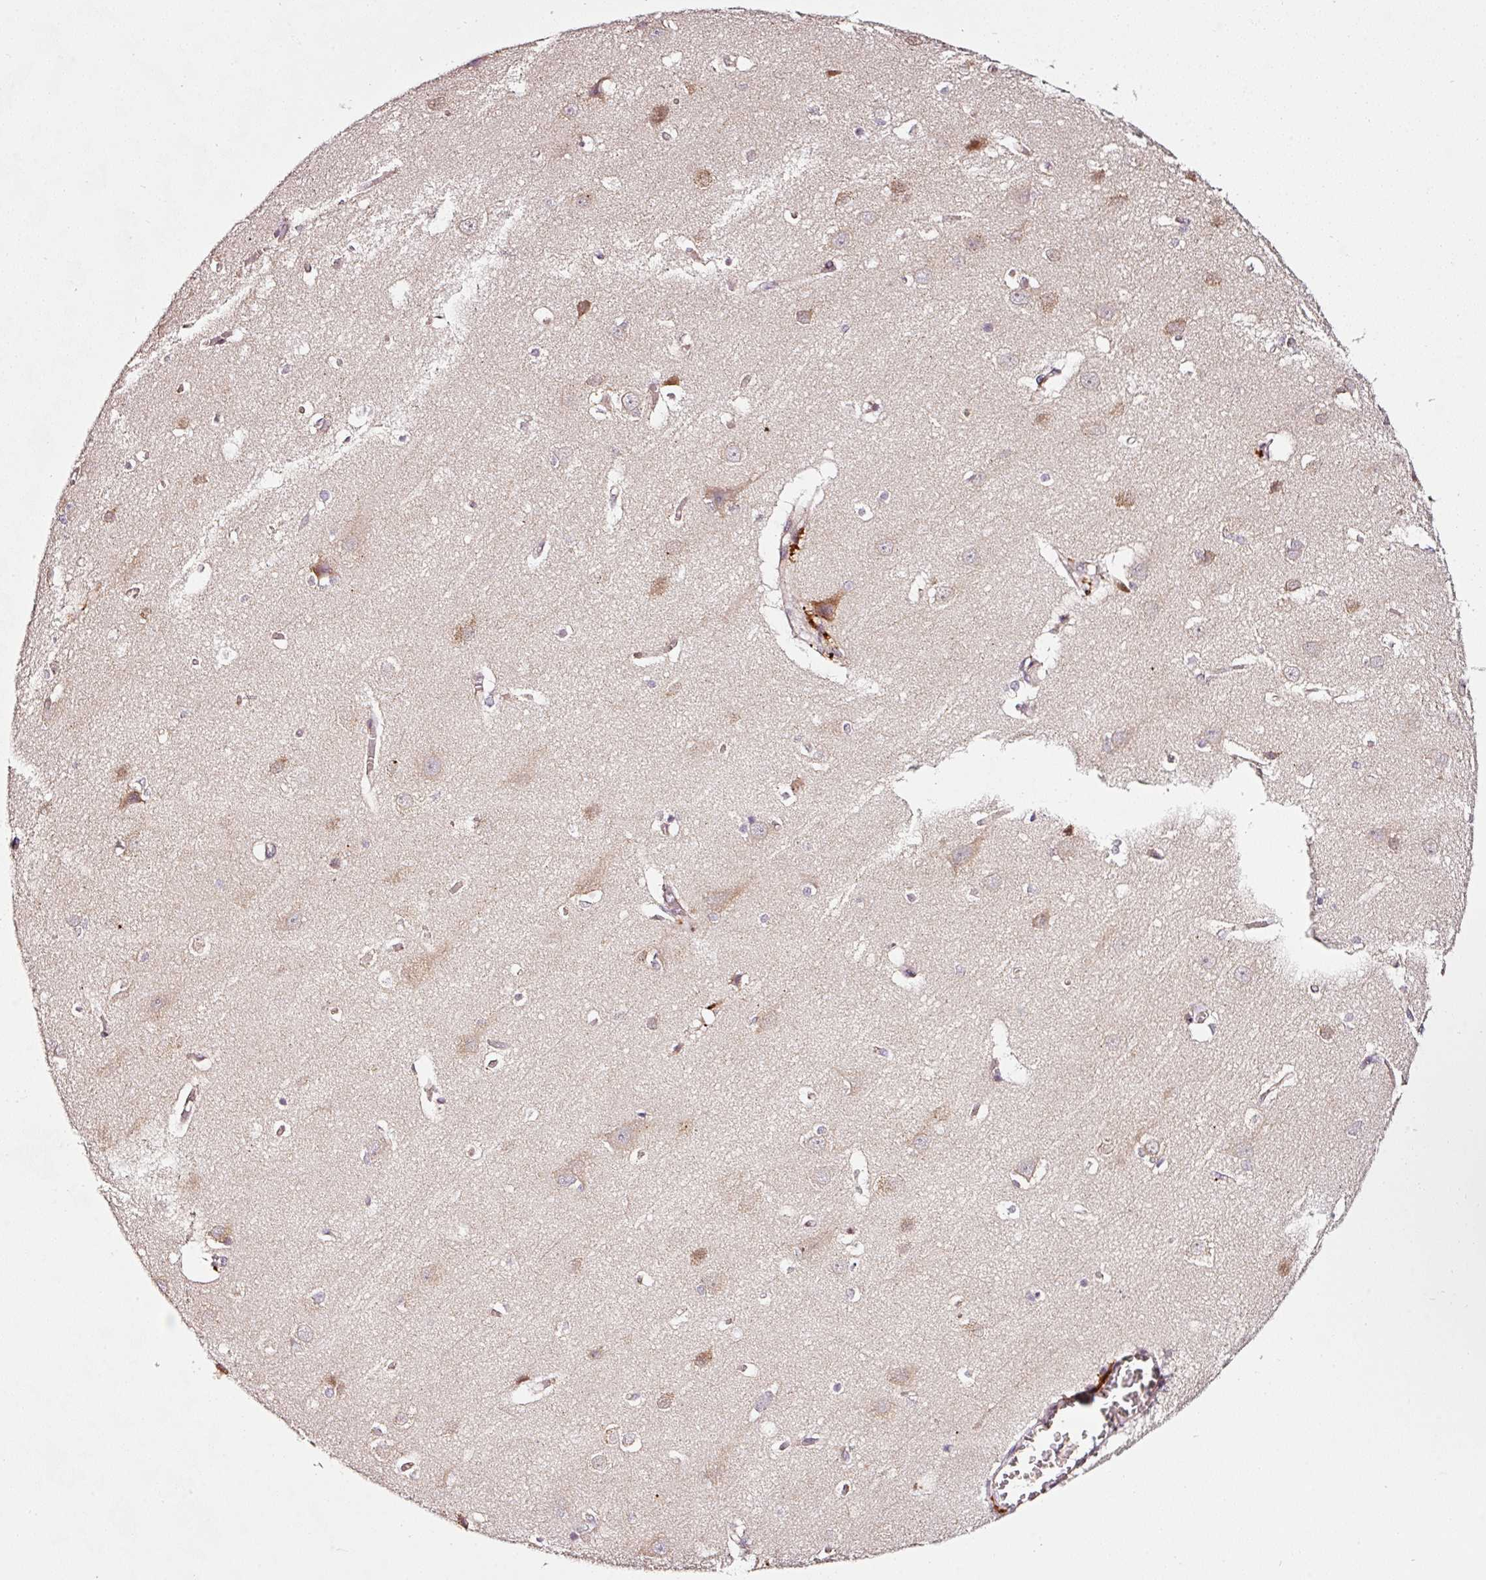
{"staining": {"intensity": "moderate", "quantity": "25%-75%", "location": "cytoplasmic/membranous"}, "tissue": "cerebral cortex", "cell_type": "Endothelial cells", "image_type": "normal", "snomed": [{"axis": "morphology", "description": "Normal tissue, NOS"}, {"axis": "topography", "description": "Cerebral cortex"}], "caption": "Immunohistochemistry (IHC) histopathology image of normal cerebral cortex: human cerebral cortex stained using immunohistochemistry exhibits medium levels of moderate protein expression localized specifically in the cytoplasmic/membranous of endothelial cells, appearing as a cytoplasmic/membranous brown color.", "gene": "ZNF460", "patient": {"sex": "male", "age": 37}}